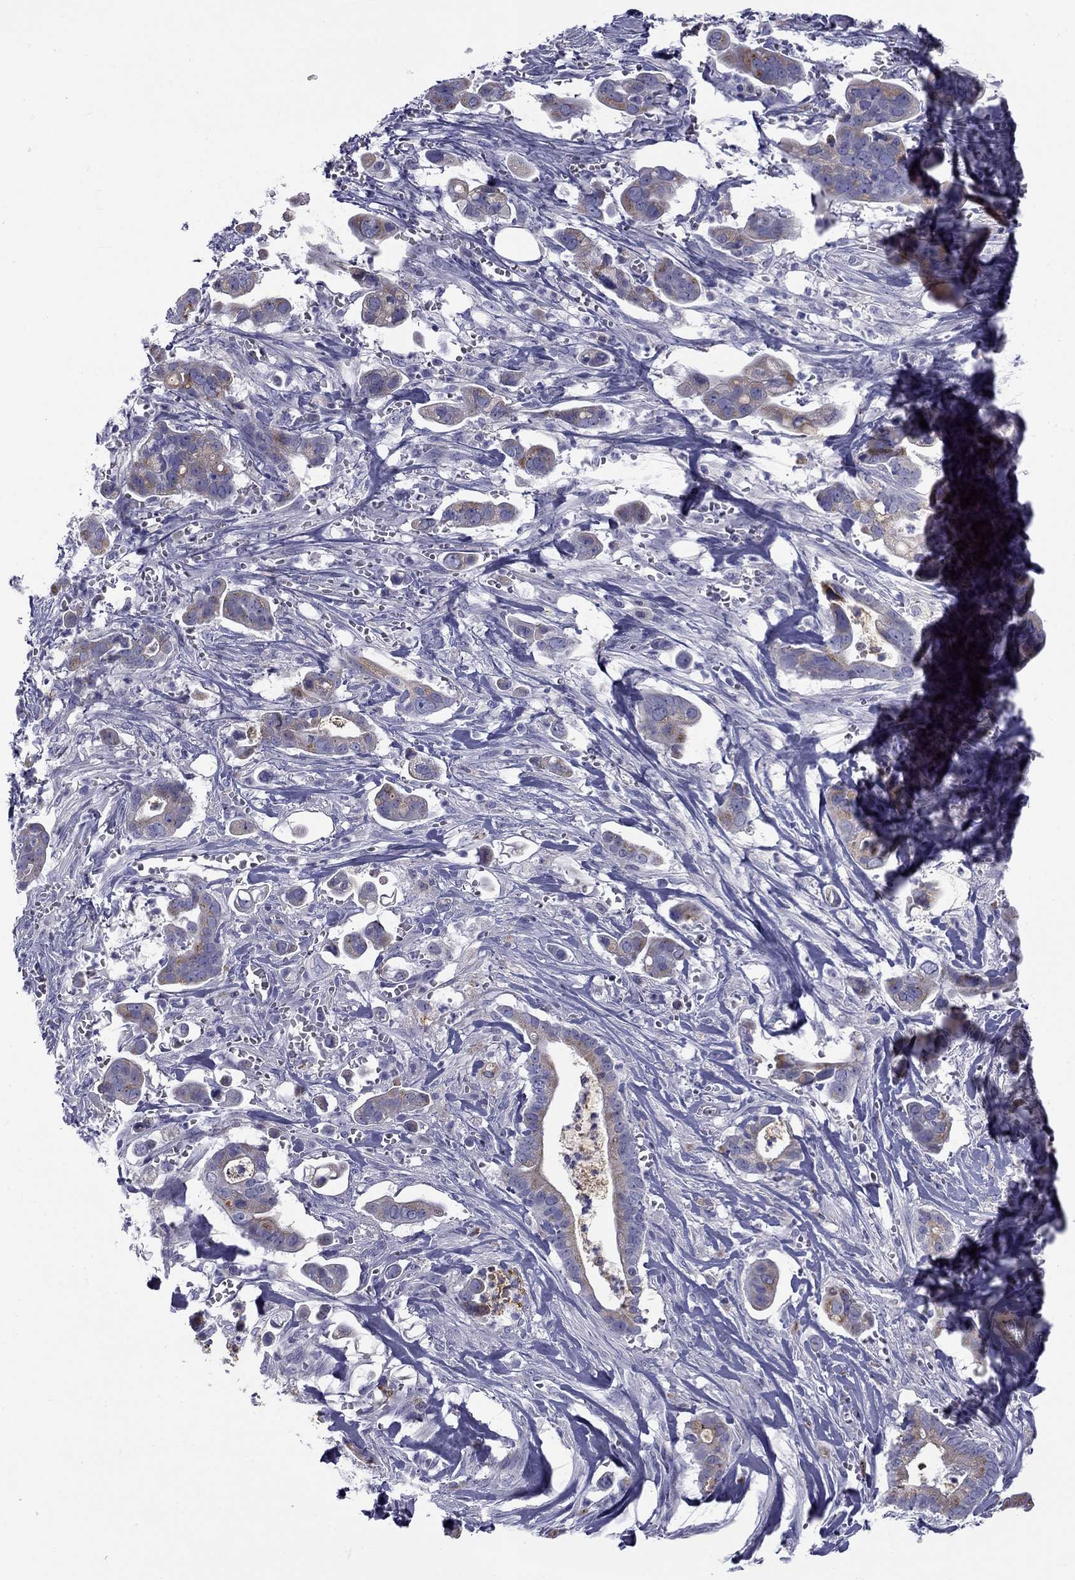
{"staining": {"intensity": "moderate", "quantity": "<25%", "location": "cytoplasmic/membranous"}, "tissue": "pancreatic cancer", "cell_type": "Tumor cells", "image_type": "cancer", "snomed": [{"axis": "morphology", "description": "Adenocarcinoma, NOS"}, {"axis": "topography", "description": "Pancreas"}], "caption": "IHC micrograph of human pancreatic cancer stained for a protein (brown), which displays low levels of moderate cytoplasmic/membranous staining in about <25% of tumor cells.", "gene": "CLPSL2", "patient": {"sex": "male", "age": 61}}